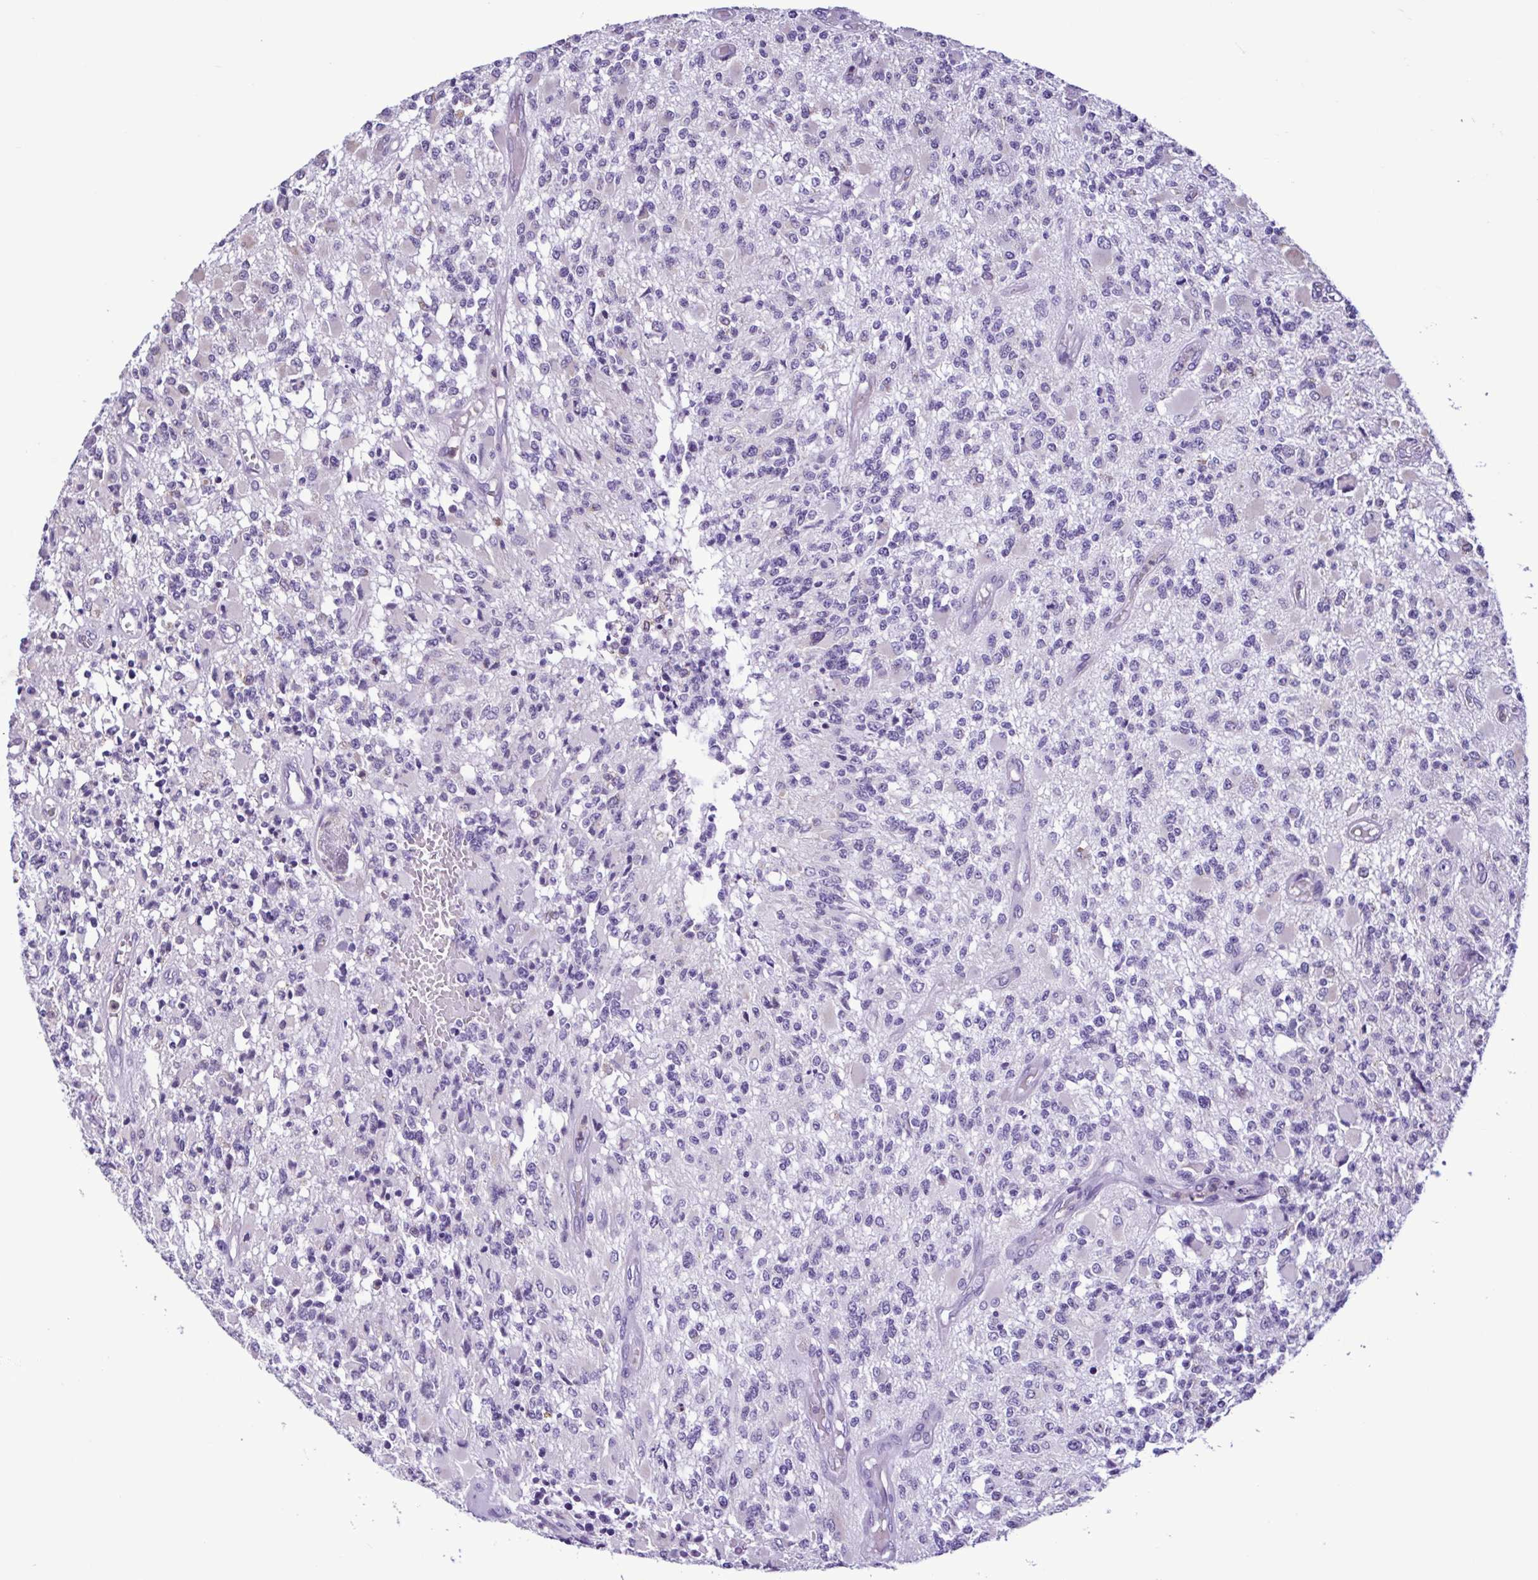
{"staining": {"intensity": "negative", "quantity": "none", "location": "none"}, "tissue": "glioma", "cell_type": "Tumor cells", "image_type": "cancer", "snomed": [{"axis": "morphology", "description": "Glioma, malignant, High grade"}, {"axis": "topography", "description": "Brain"}], "caption": "Malignant glioma (high-grade) stained for a protein using immunohistochemistry displays no staining tumor cells.", "gene": "CBY2", "patient": {"sex": "female", "age": 63}}